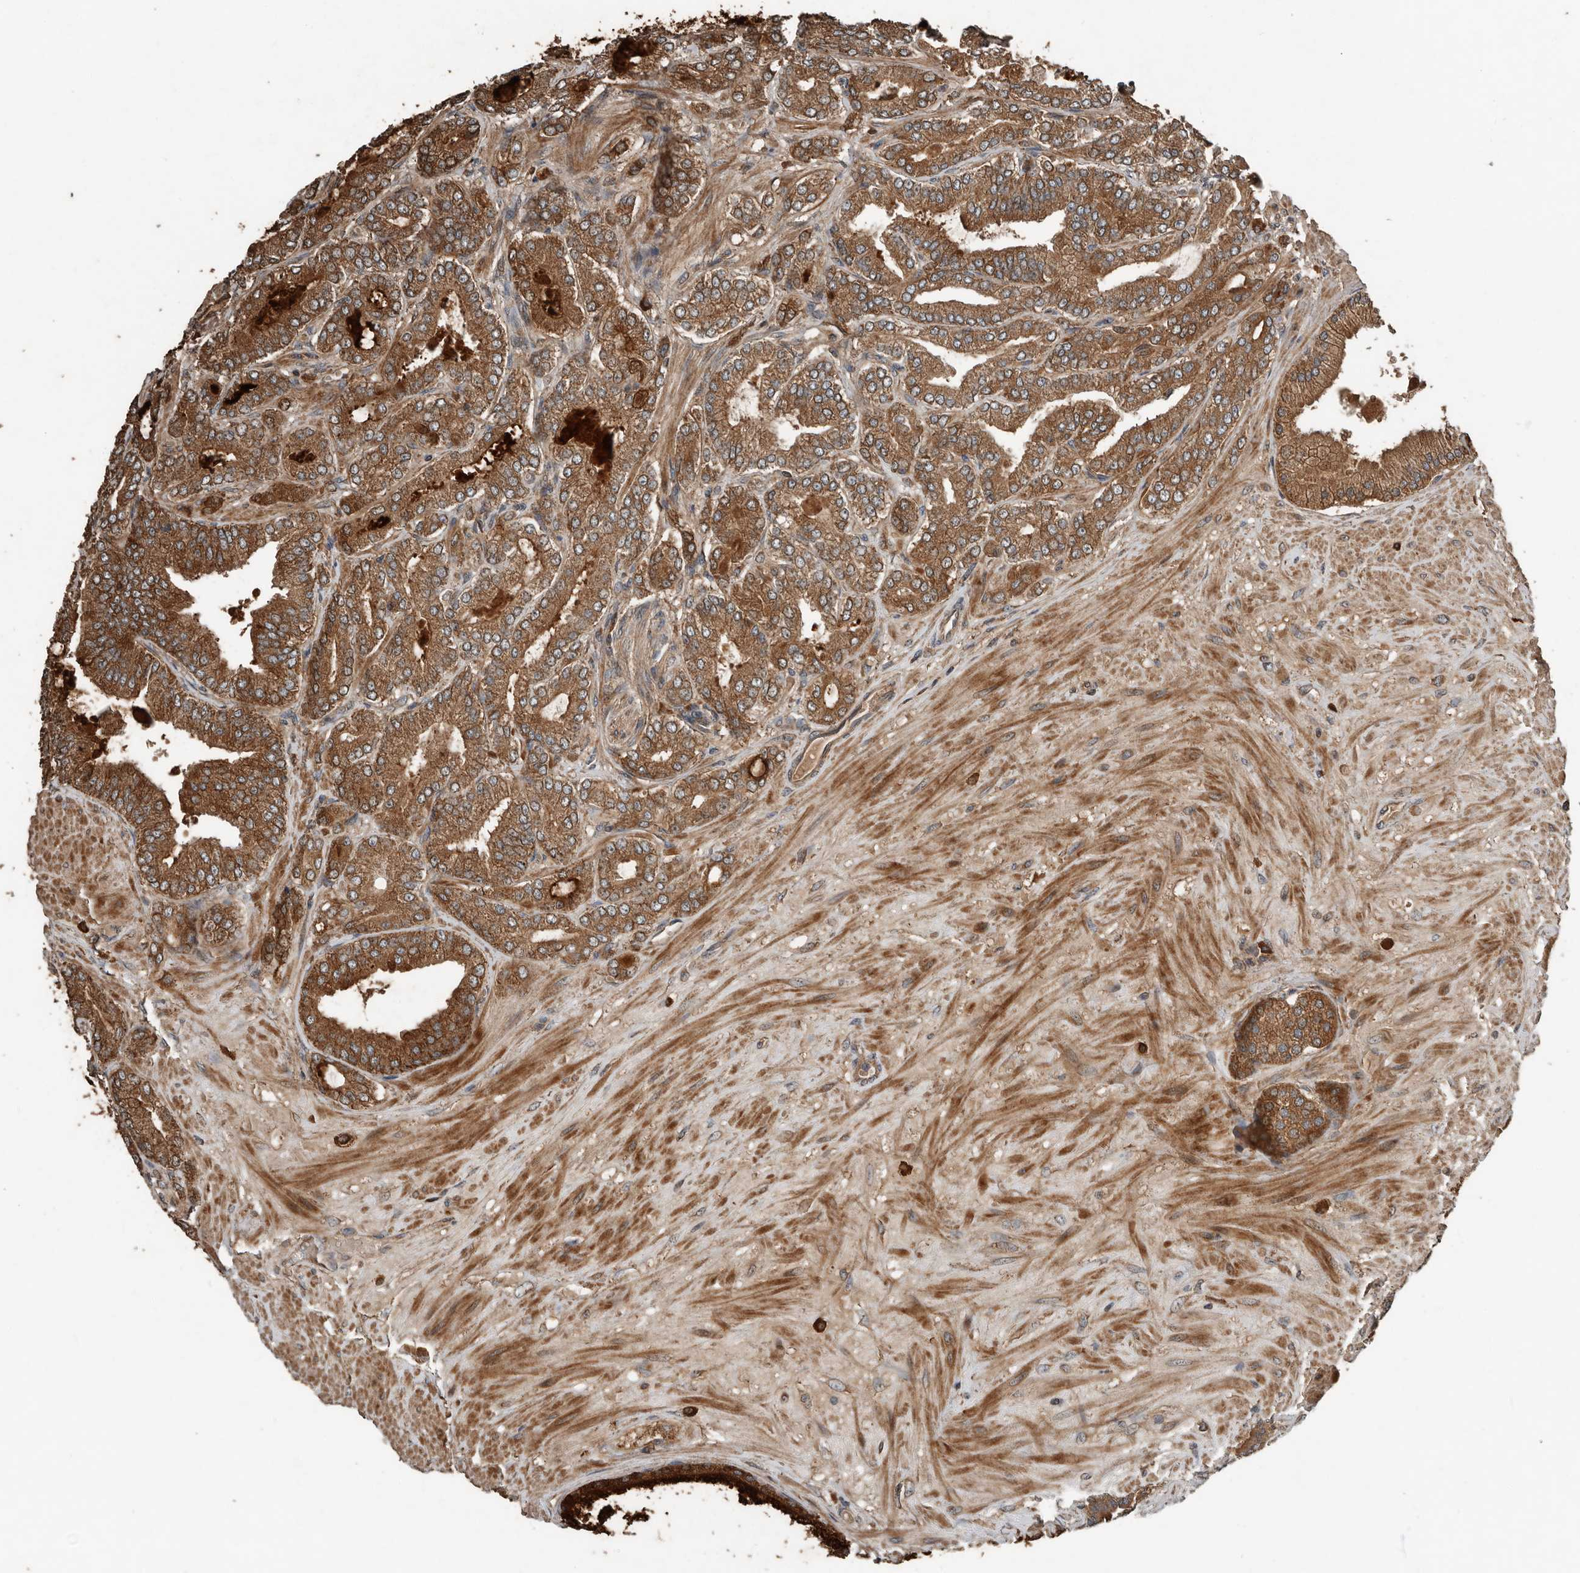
{"staining": {"intensity": "strong", "quantity": ">75%", "location": "cytoplasmic/membranous"}, "tissue": "prostate cancer", "cell_type": "Tumor cells", "image_type": "cancer", "snomed": [{"axis": "morphology", "description": "Adenocarcinoma, Low grade"}, {"axis": "topography", "description": "Prostate"}], "caption": "Tumor cells reveal high levels of strong cytoplasmic/membranous expression in about >75% of cells in human low-grade adenocarcinoma (prostate).", "gene": "RNF207", "patient": {"sex": "male", "age": 63}}